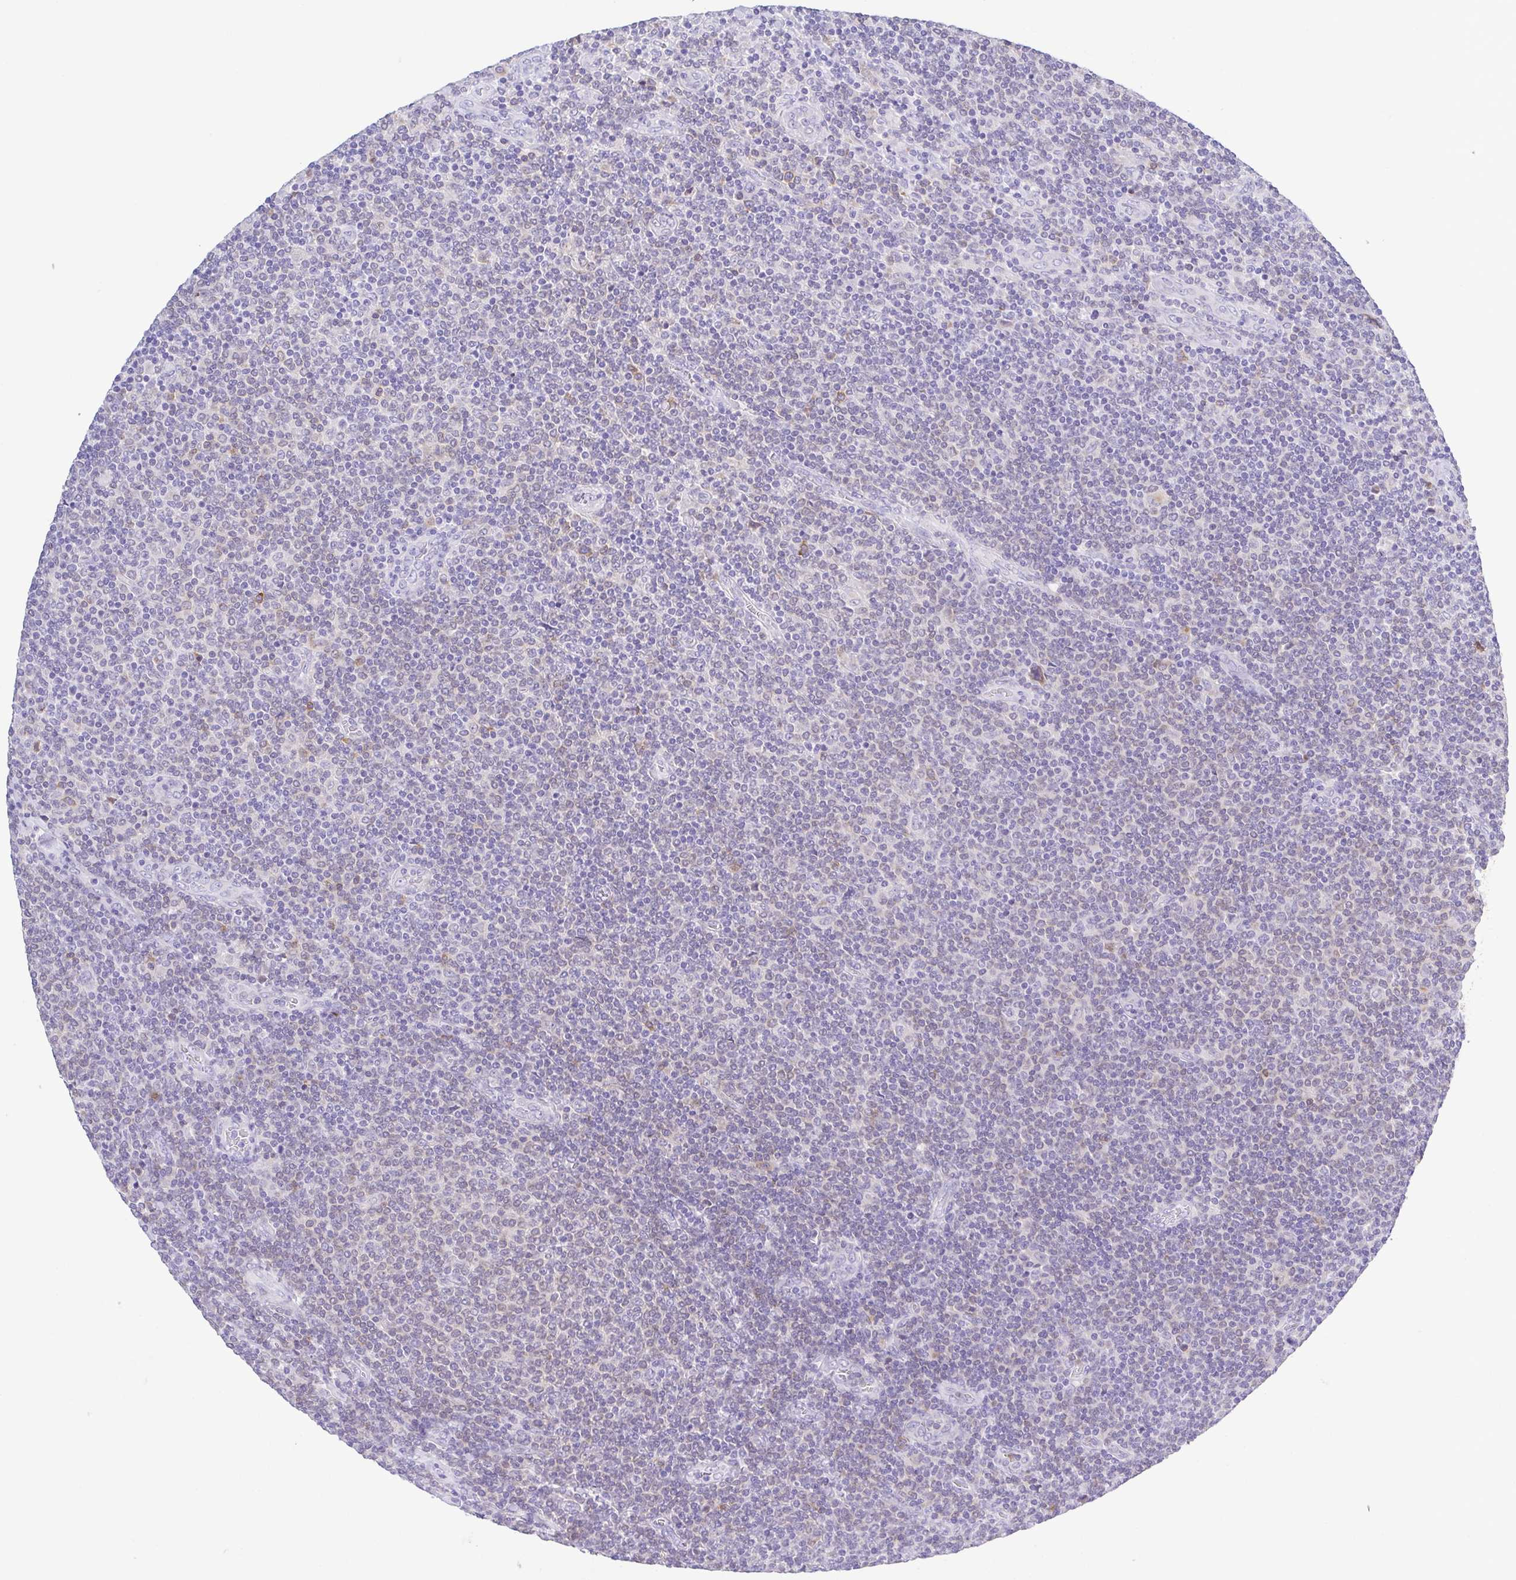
{"staining": {"intensity": "negative", "quantity": "none", "location": "none"}, "tissue": "lymphoma", "cell_type": "Tumor cells", "image_type": "cancer", "snomed": [{"axis": "morphology", "description": "Malignant lymphoma, non-Hodgkin's type, Low grade"}, {"axis": "topography", "description": "Lymph node"}], "caption": "Low-grade malignant lymphoma, non-Hodgkin's type stained for a protein using immunohistochemistry reveals no expression tumor cells.", "gene": "PGLYRP1", "patient": {"sex": "male", "age": 52}}